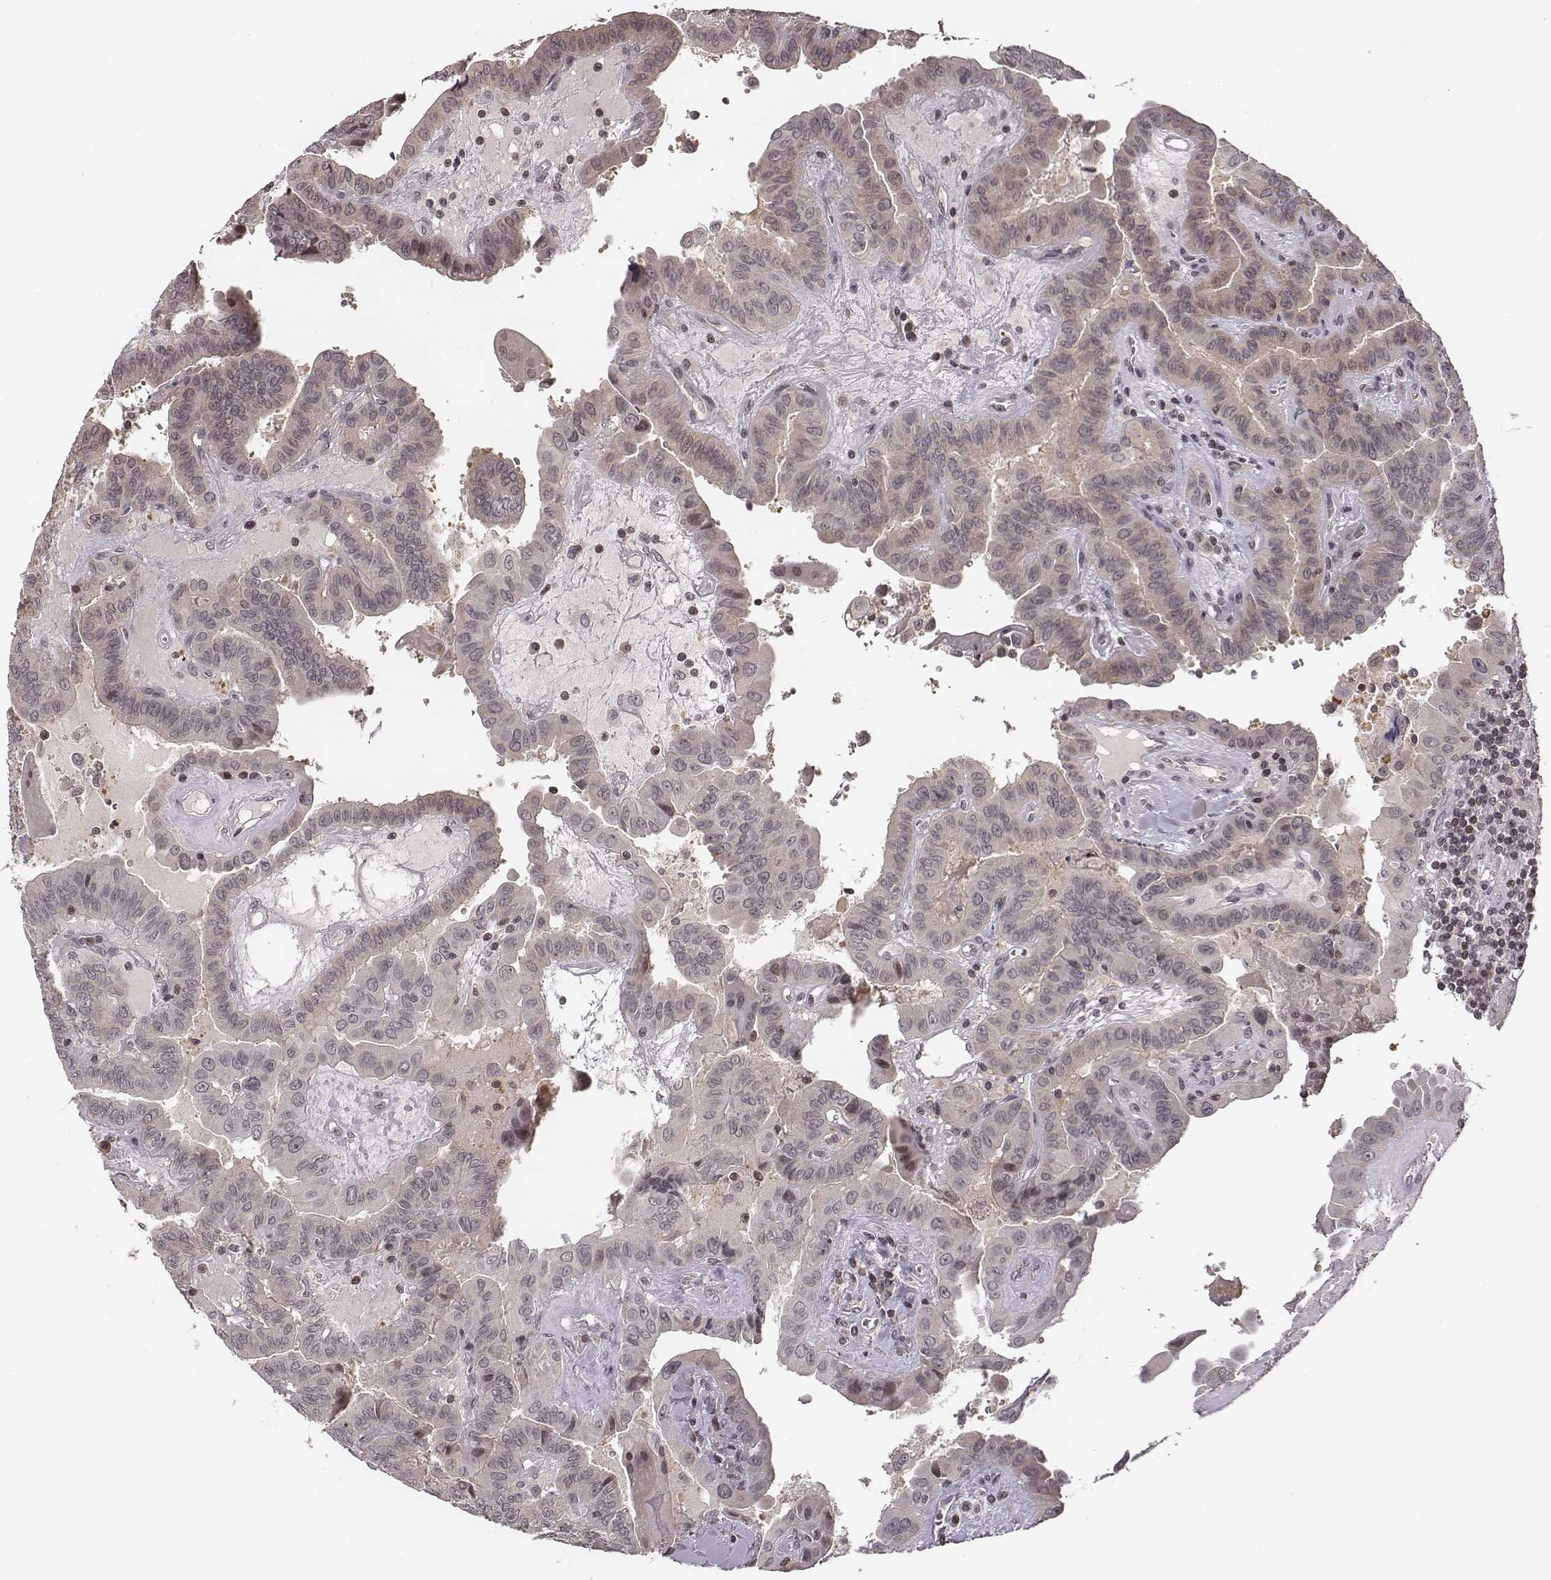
{"staining": {"intensity": "negative", "quantity": "none", "location": "none"}, "tissue": "thyroid cancer", "cell_type": "Tumor cells", "image_type": "cancer", "snomed": [{"axis": "morphology", "description": "Papillary adenocarcinoma, NOS"}, {"axis": "topography", "description": "Thyroid gland"}], "caption": "This is a micrograph of IHC staining of thyroid papillary adenocarcinoma, which shows no expression in tumor cells.", "gene": "GRM4", "patient": {"sex": "female", "age": 37}}